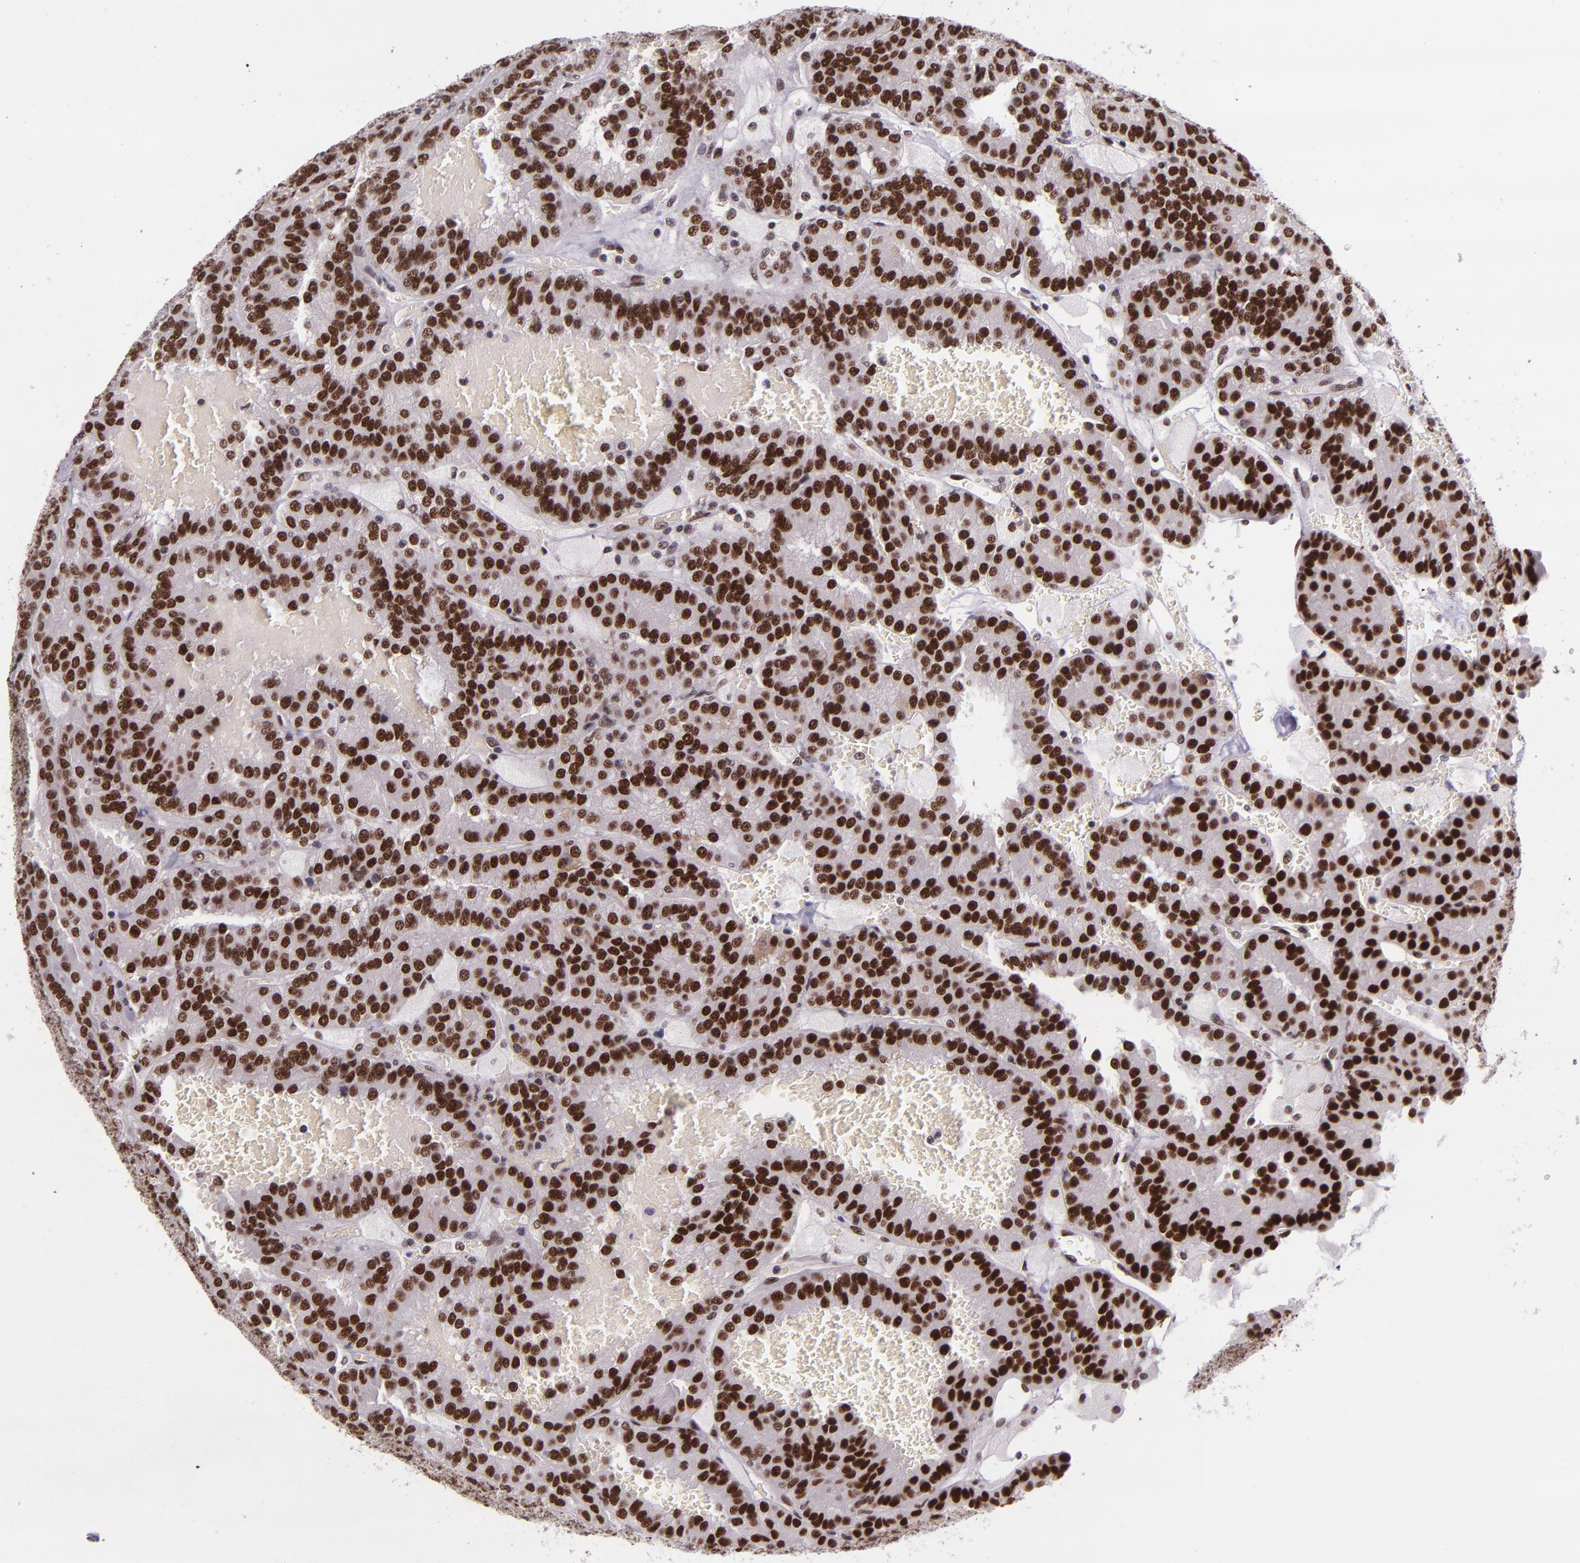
{"staining": {"intensity": "strong", "quantity": ">75%", "location": "nuclear"}, "tissue": "renal cancer", "cell_type": "Tumor cells", "image_type": "cancer", "snomed": [{"axis": "morphology", "description": "Adenocarcinoma, NOS"}, {"axis": "topography", "description": "Kidney"}], "caption": "Tumor cells display strong nuclear positivity in about >75% of cells in adenocarcinoma (renal).", "gene": "GPKOW", "patient": {"sex": "male", "age": 46}}